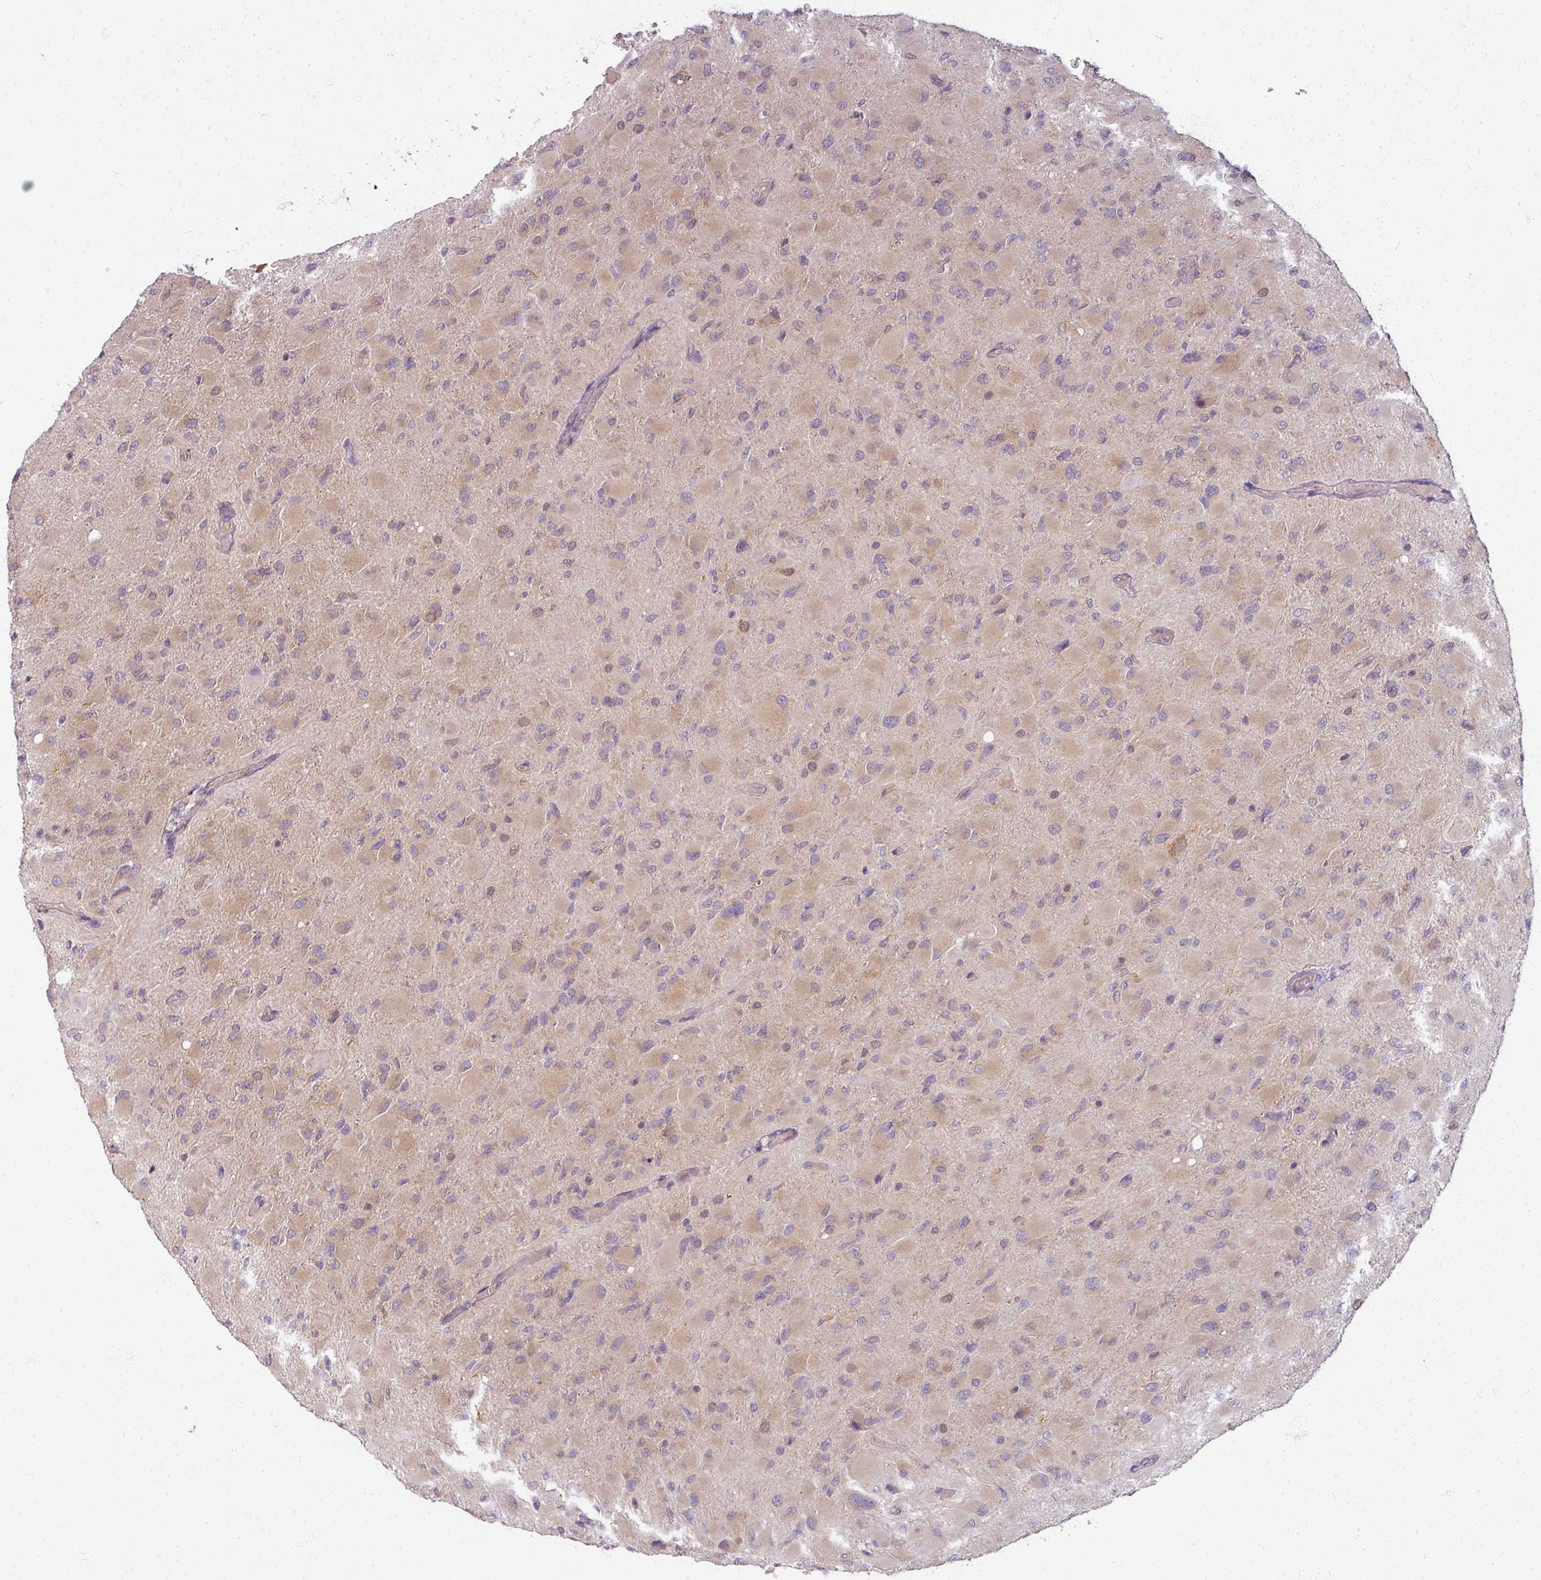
{"staining": {"intensity": "moderate", "quantity": "25%-75%", "location": "cytoplasmic/membranous"}, "tissue": "glioma", "cell_type": "Tumor cells", "image_type": "cancer", "snomed": [{"axis": "morphology", "description": "Glioma, malignant, High grade"}, {"axis": "topography", "description": "Cerebral cortex"}], "caption": "A photomicrograph of human glioma stained for a protein reveals moderate cytoplasmic/membranous brown staining in tumor cells.", "gene": "AGPAT4", "patient": {"sex": "female", "age": 36}}